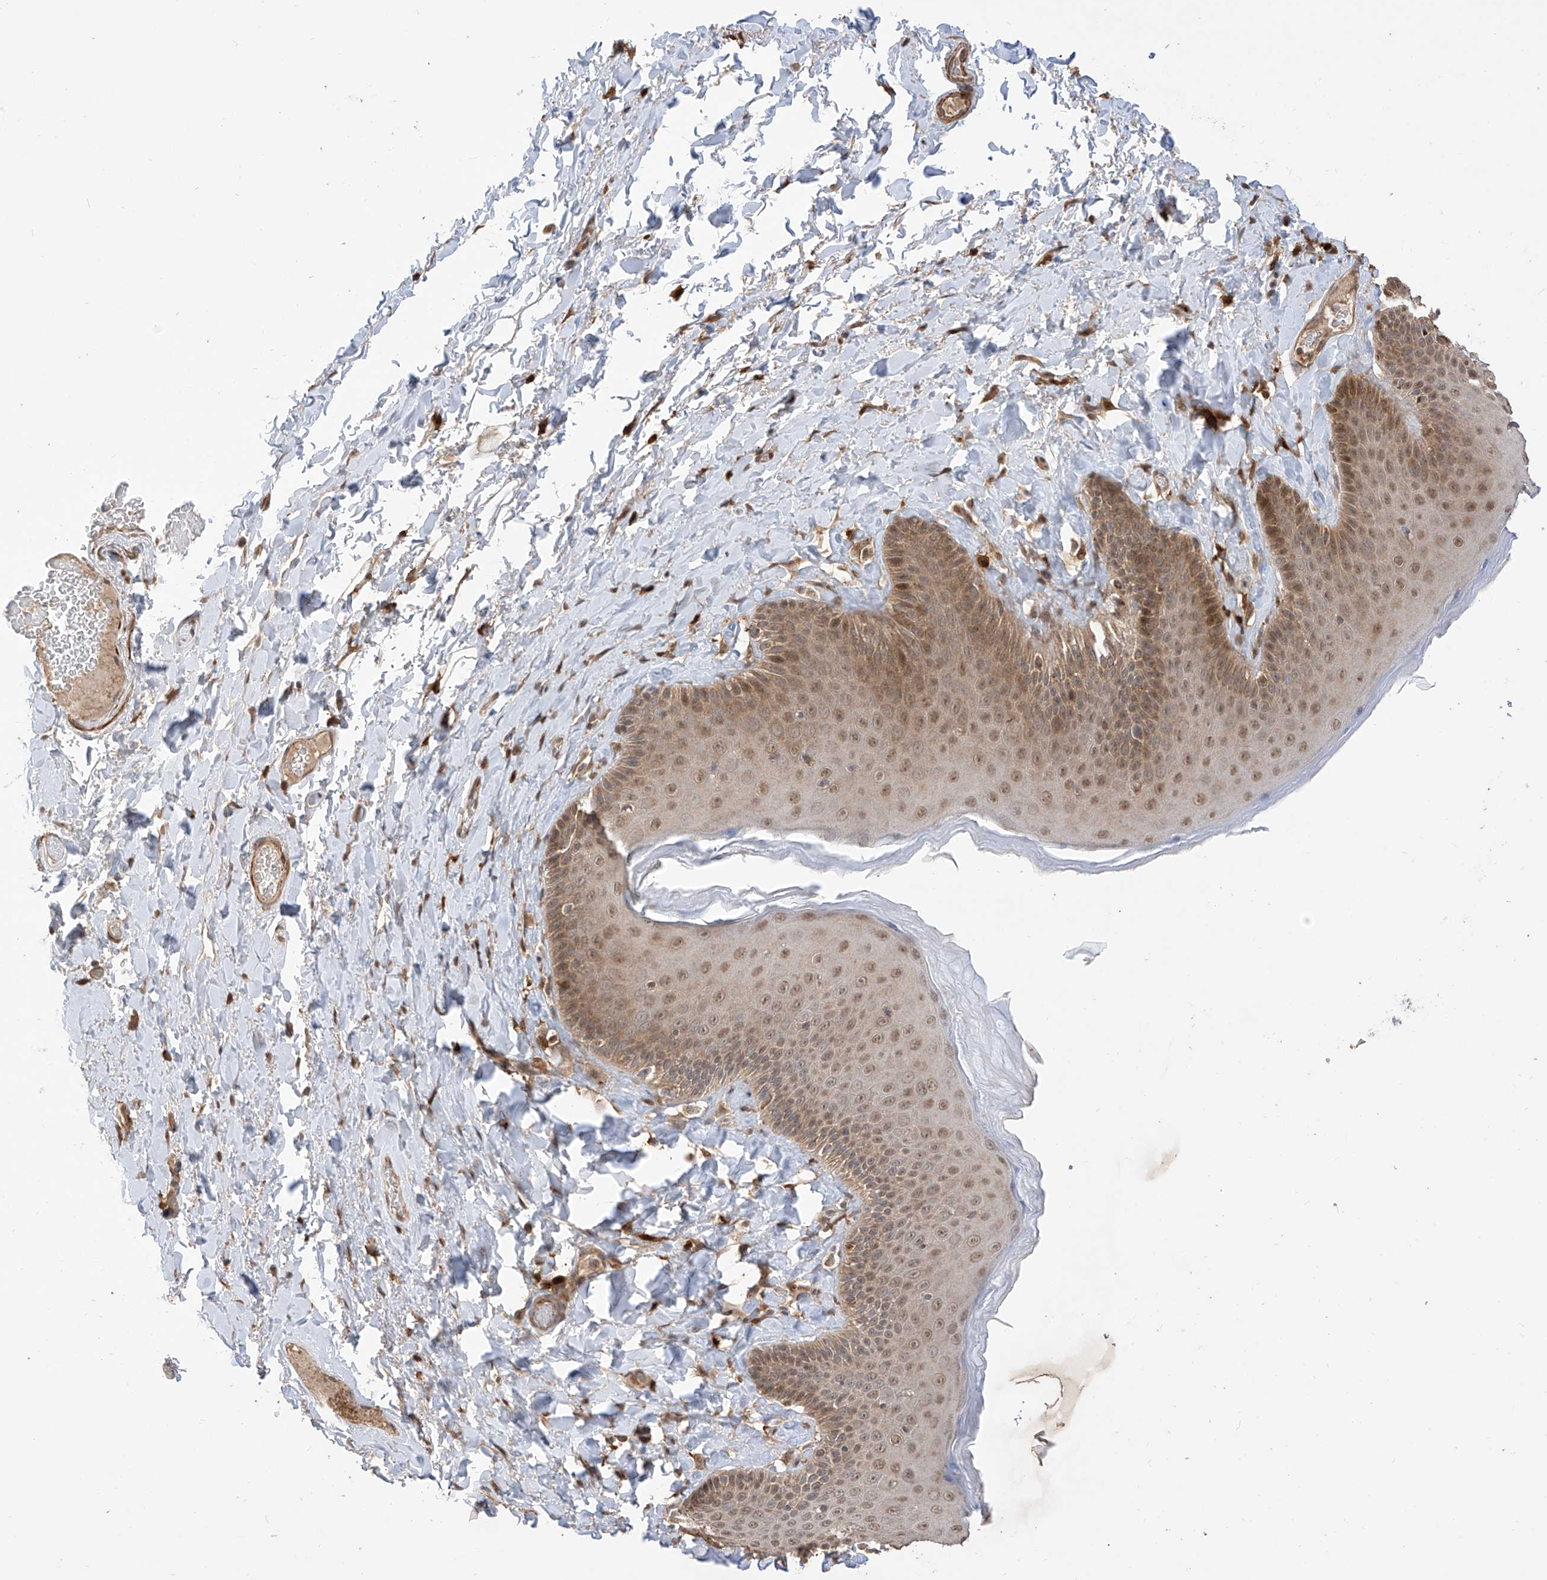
{"staining": {"intensity": "moderate", "quantity": ">75%", "location": "cytoplasmic/membranous,nuclear"}, "tissue": "skin", "cell_type": "Epidermal cells", "image_type": "normal", "snomed": [{"axis": "morphology", "description": "Normal tissue, NOS"}, {"axis": "topography", "description": "Anal"}], "caption": "Unremarkable skin was stained to show a protein in brown. There is medium levels of moderate cytoplasmic/membranous,nuclear positivity in approximately >75% of epidermal cells.", "gene": "LATS1", "patient": {"sex": "male", "age": 69}}